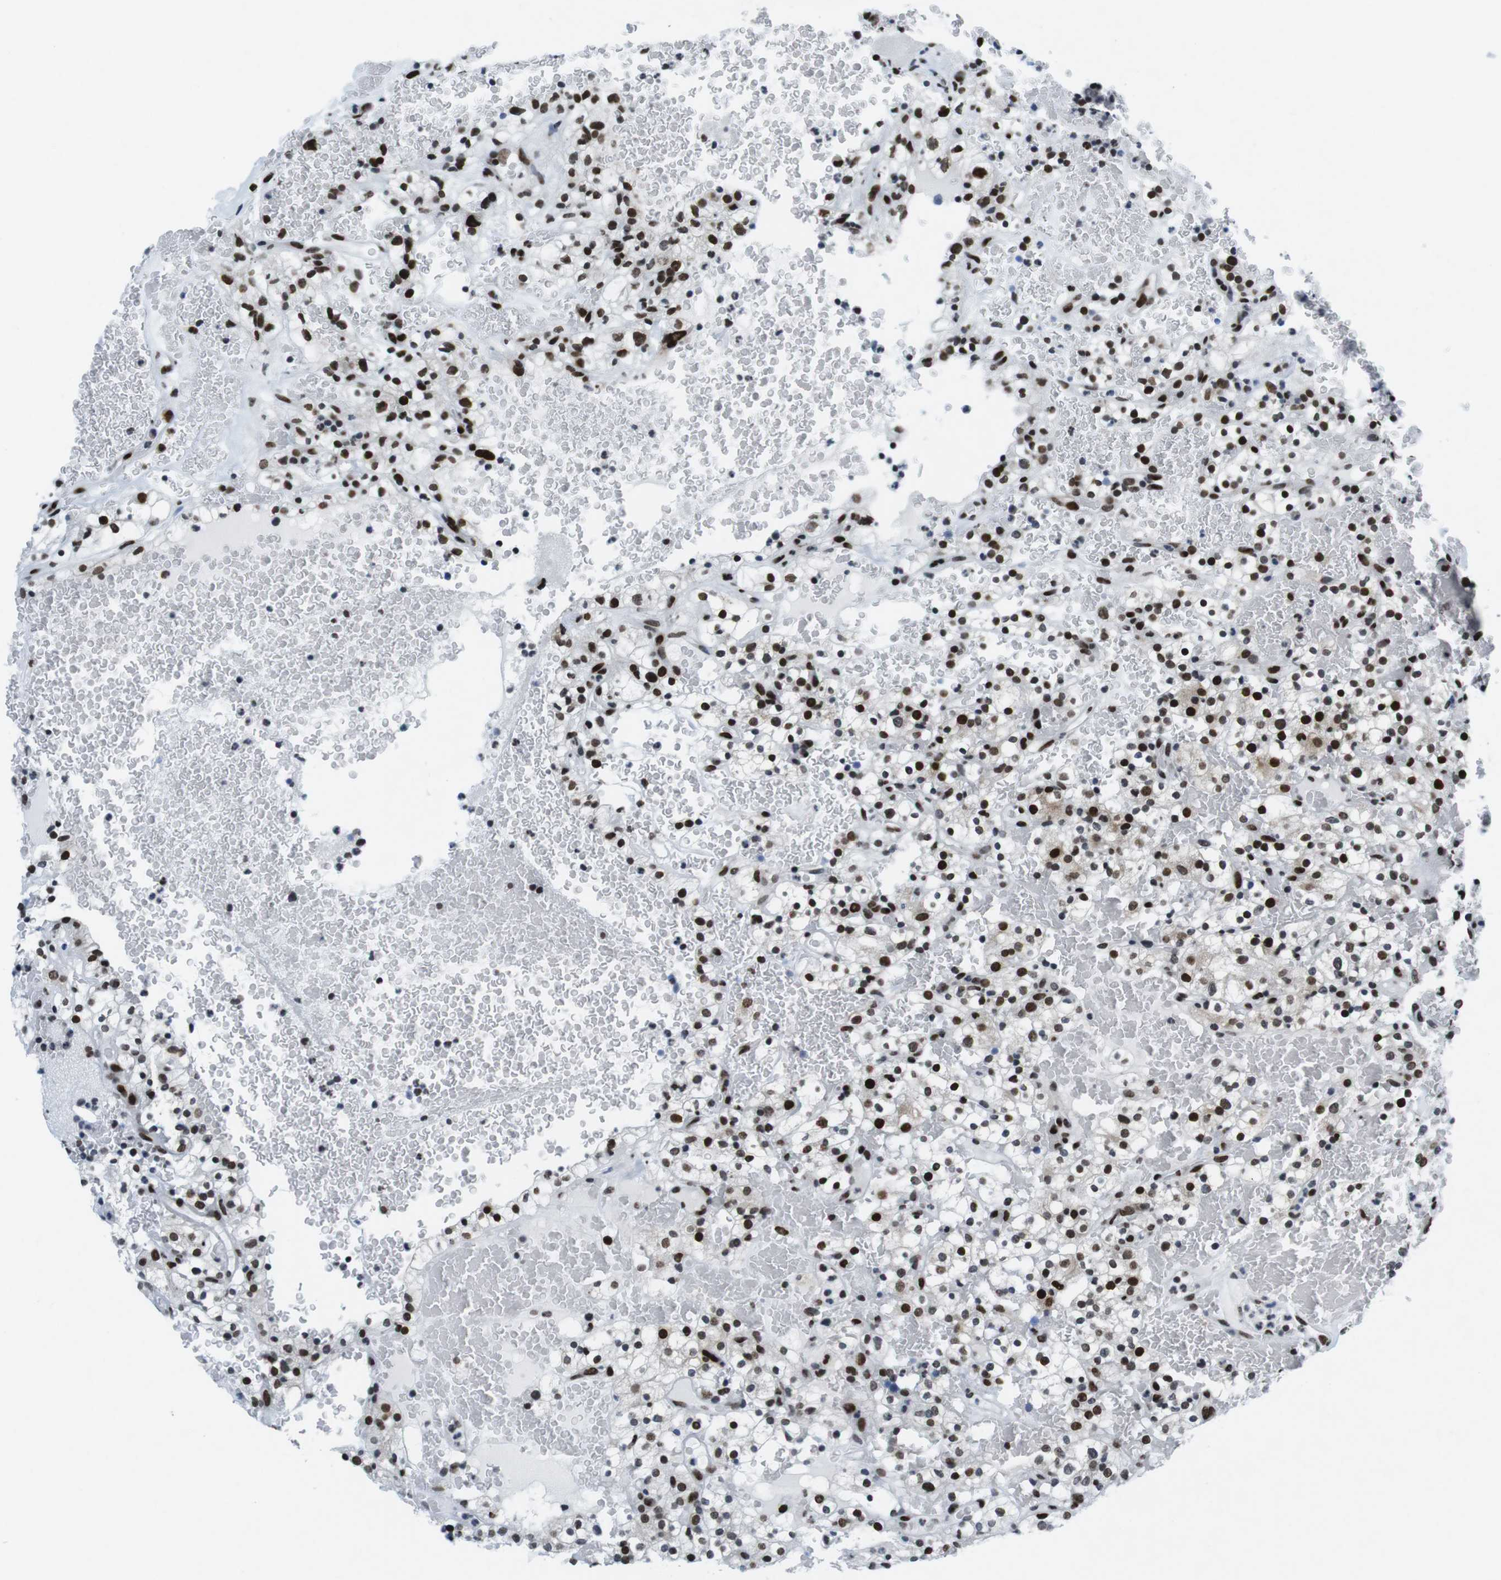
{"staining": {"intensity": "strong", "quantity": ">75%", "location": "nuclear"}, "tissue": "renal cancer", "cell_type": "Tumor cells", "image_type": "cancer", "snomed": [{"axis": "morphology", "description": "Normal tissue, NOS"}, {"axis": "morphology", "description": "Adenocarcinoma, NOS"}, {"axis": "topography", "description": "Kidney"}], "caption": "An immunohistochemistry image of tumor tissue is shown. Protein staining in brown highlights strong nuclear positivity in renal adenocarcinoma within tumor cells. The staining was performed using DAB (3,3'-diaminobenzidine), with brown indicating positive protein expression. Nuclei are stained blue with hematoxylin.", "gene": "CITED2", "patient": {"sex": "female", "age": 72}}